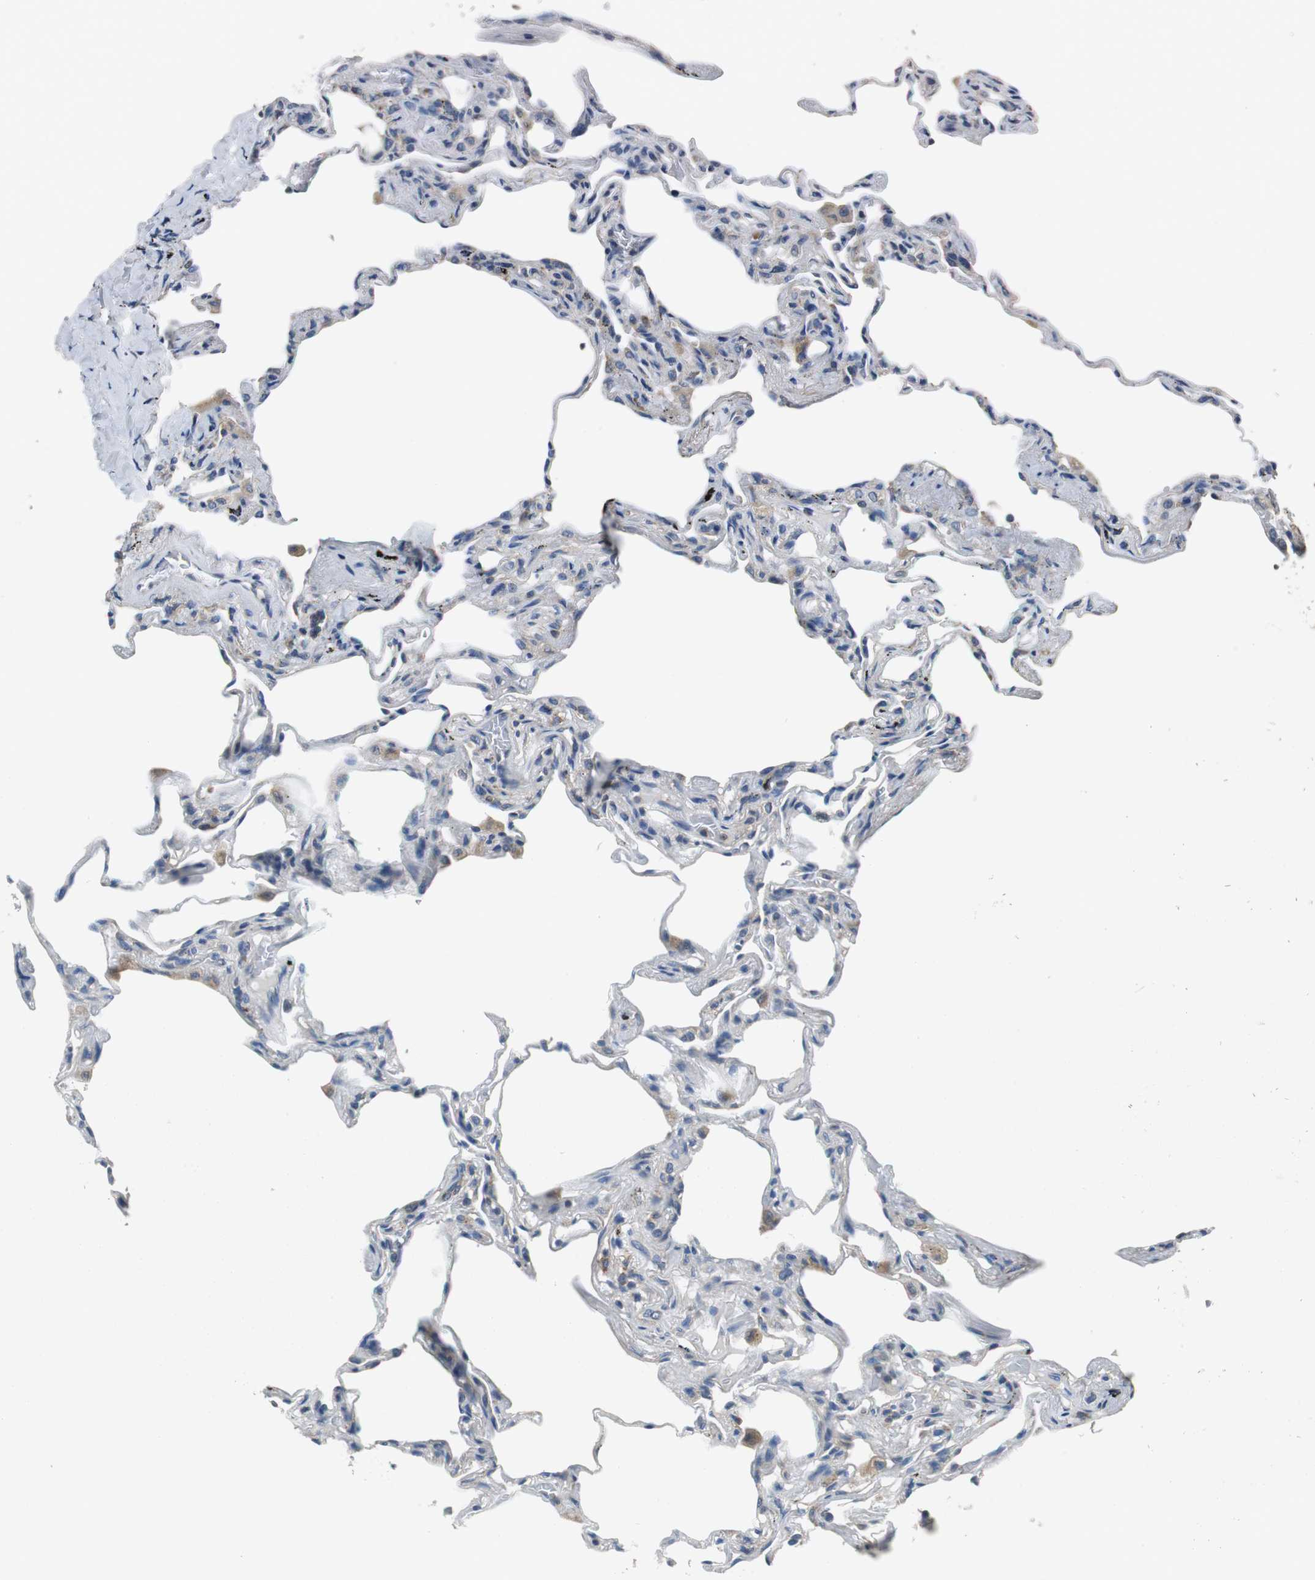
{"staining": {"intensity": "moderate", "quantity": "<25%", "location": "cytoplasmic/membranous"}, "tissue": "lung", "cell_type": "Alveolar cells", "image_type": "normal", "snomed": [{"axis": "morphology", "description": "Normal tissue, NOS"}, {"axis": "morphology", "description": "Inflammation, NOS"}, {"axis": "topography", "description": "Lung"}], "caption": "A micrograph of lung stained for a protein demonstrates moderate cytoplasmic/membranous brown staining in alveolar cells. (Brightfield microscopy of DAB IHC at high magnification).", "gene": "CNOT3", "patient": {"sex": "male", "age": 69}}